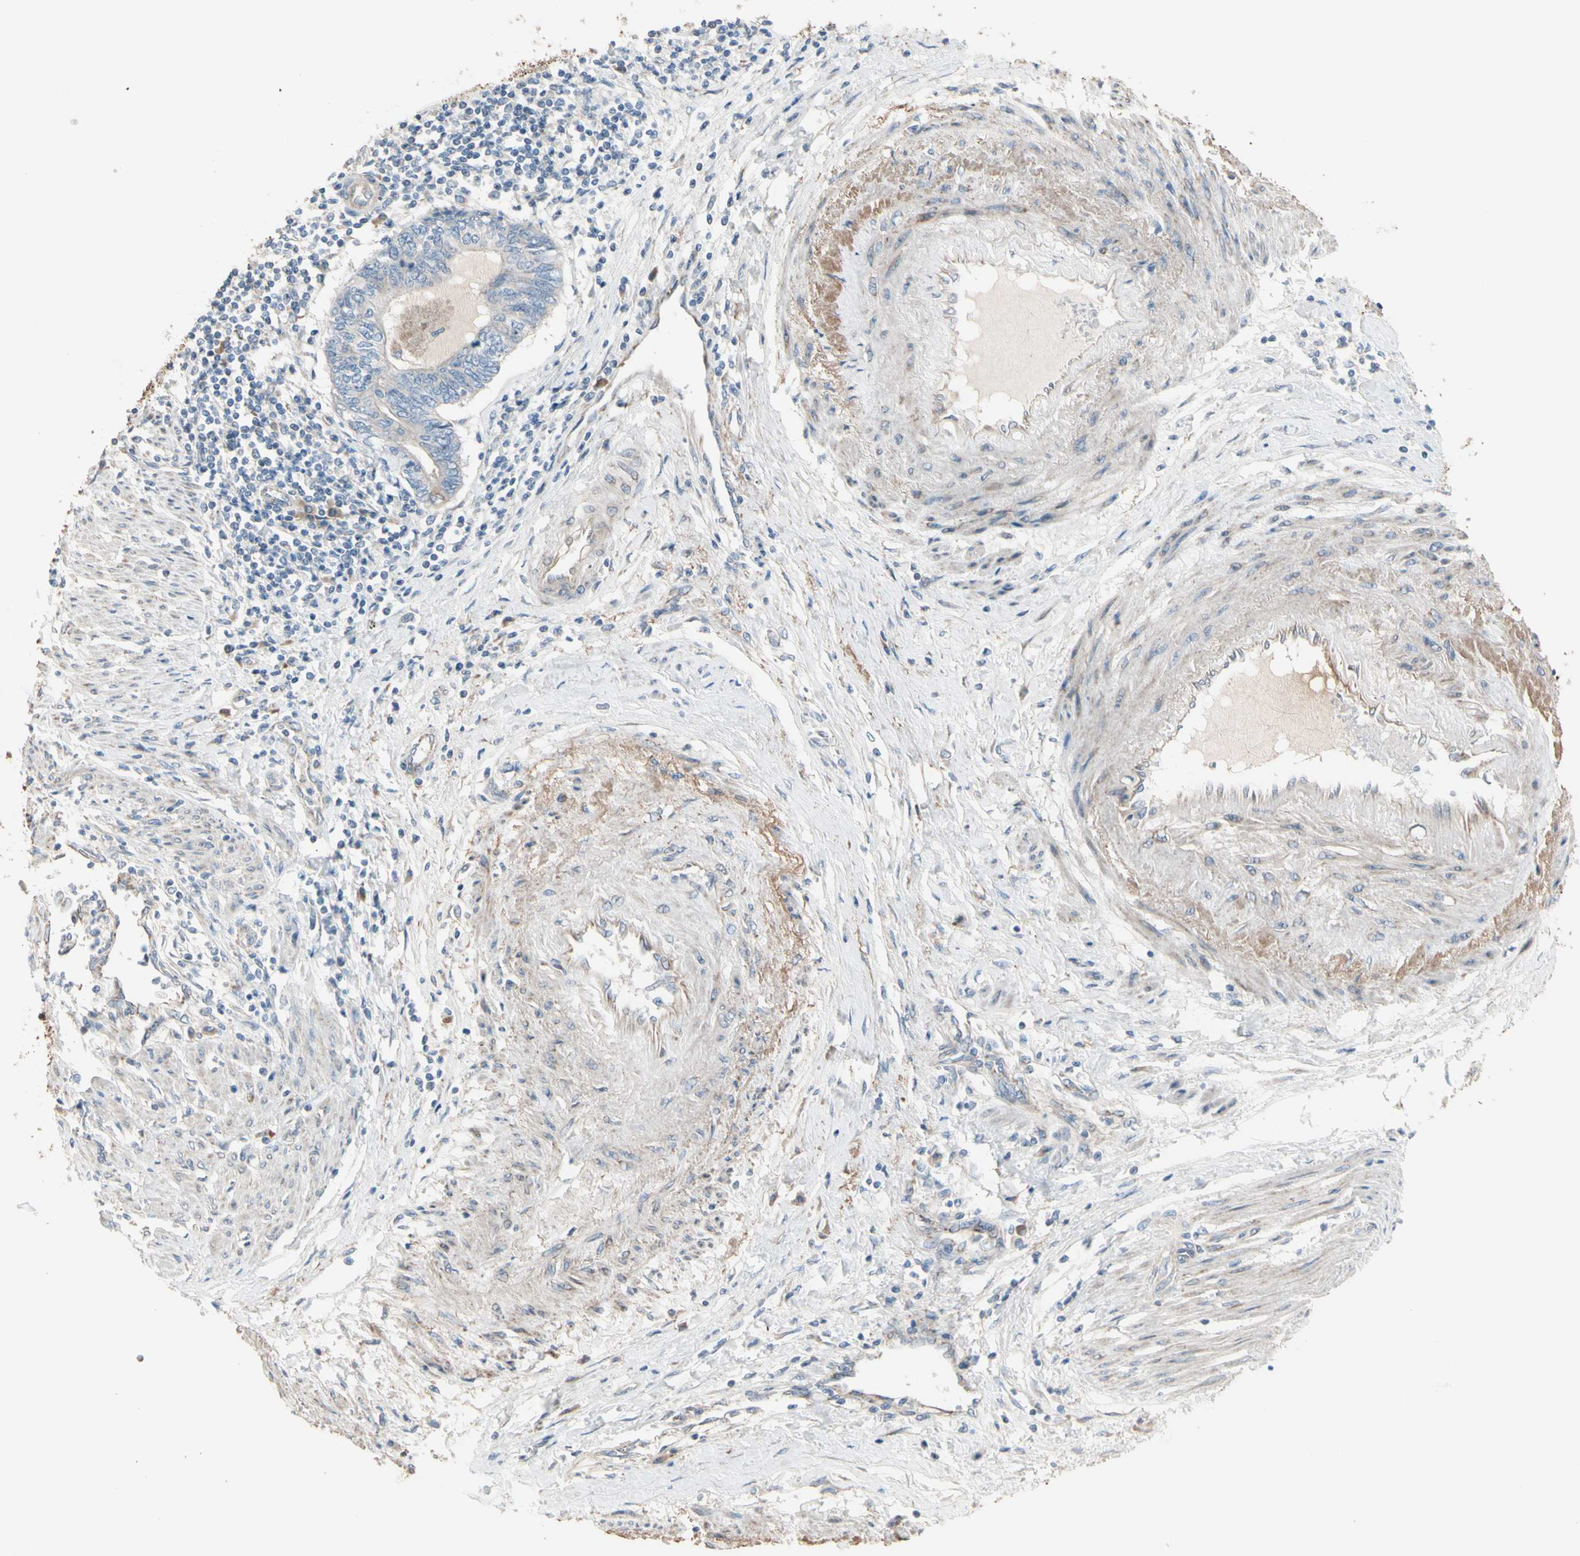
{"staining": {"intensity": "weak", "quantity": ">75%", "location": "cytoplasmic/membranous"}, "tissue": "endometrial cancer", "cell_type": "Tumor cells", "image_type": "cancer", "snomed": [{"axis": "morphology", "description": "Adenocarcinoma, NOS"}, {"axis": "topography", "description": "Uterus"}, {"axis": "topography", "description": "Endometrium"}], "caption": "Approximately >75% of tumor cells in human endometrial adenocarcinoma display weak cytoplasmic/membranous protein staining as visualized by brown immunohistochemical staining.", "gene": "EPHA3", "patient": {"sex": "female", "age": 70}}